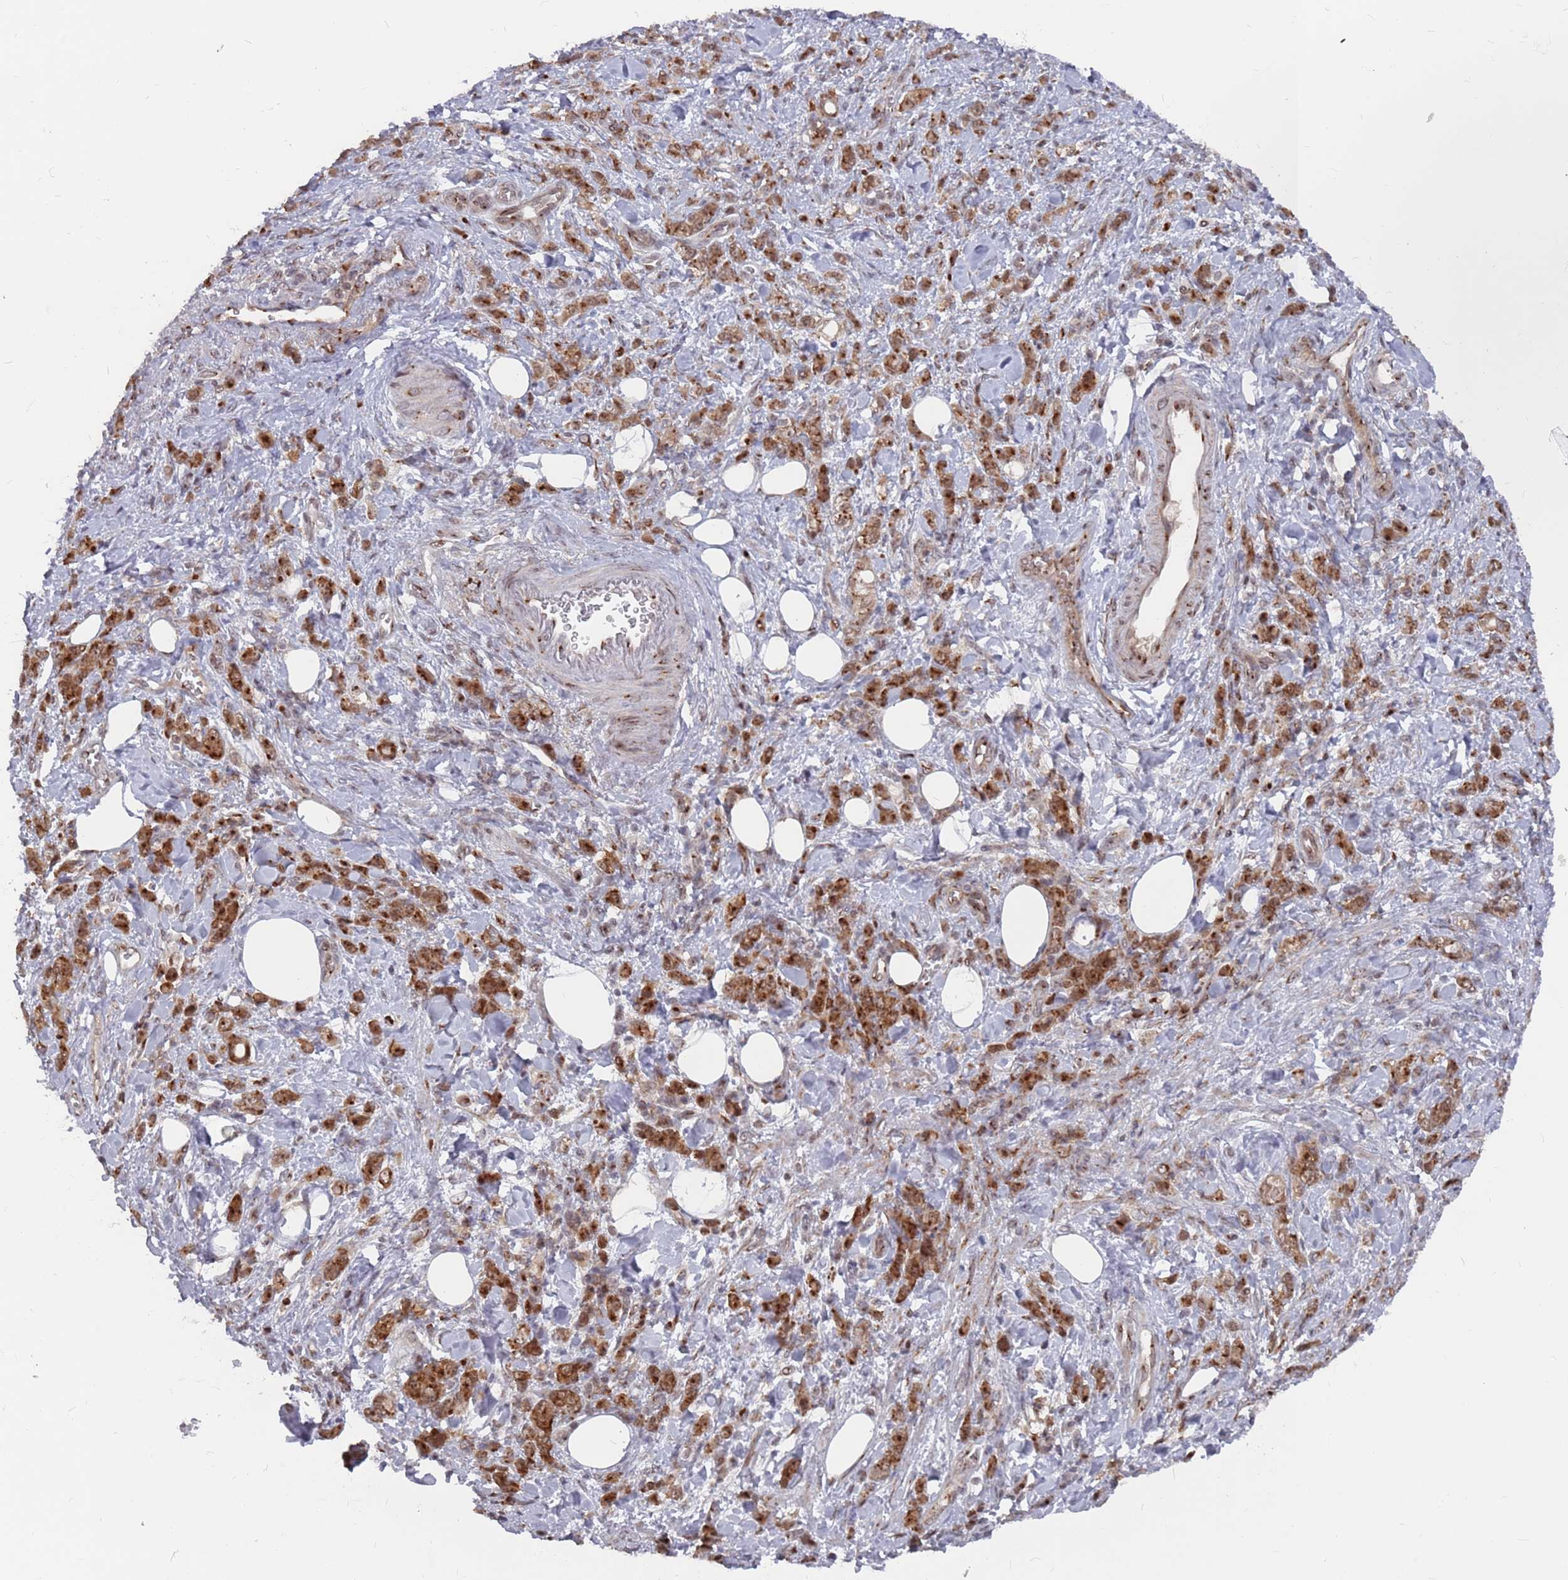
{"staining": {"intensity": "strong", "quantity": ">75%", "location": "cytoplasmic/membranous"}, "tissue": "stomach cancer", "cell_type": "Tumor cells", "image_type": "cancer", "snomed": [{"axis": "morphology", "description": "Adenocarcinoma, NOS"}, {"axis": "topography", "description": "Stomach"}], "caption": "Stomach cancer was stained to show a protein in brown. There is high levels of strong cytoplasmic/membranous positivity in approximately >75% of tumor cells. (Brightfield microscopy of DAB IHC at high magnification).", "gene": "FMO4", "patient": {"sex": "male", "age": 77}}